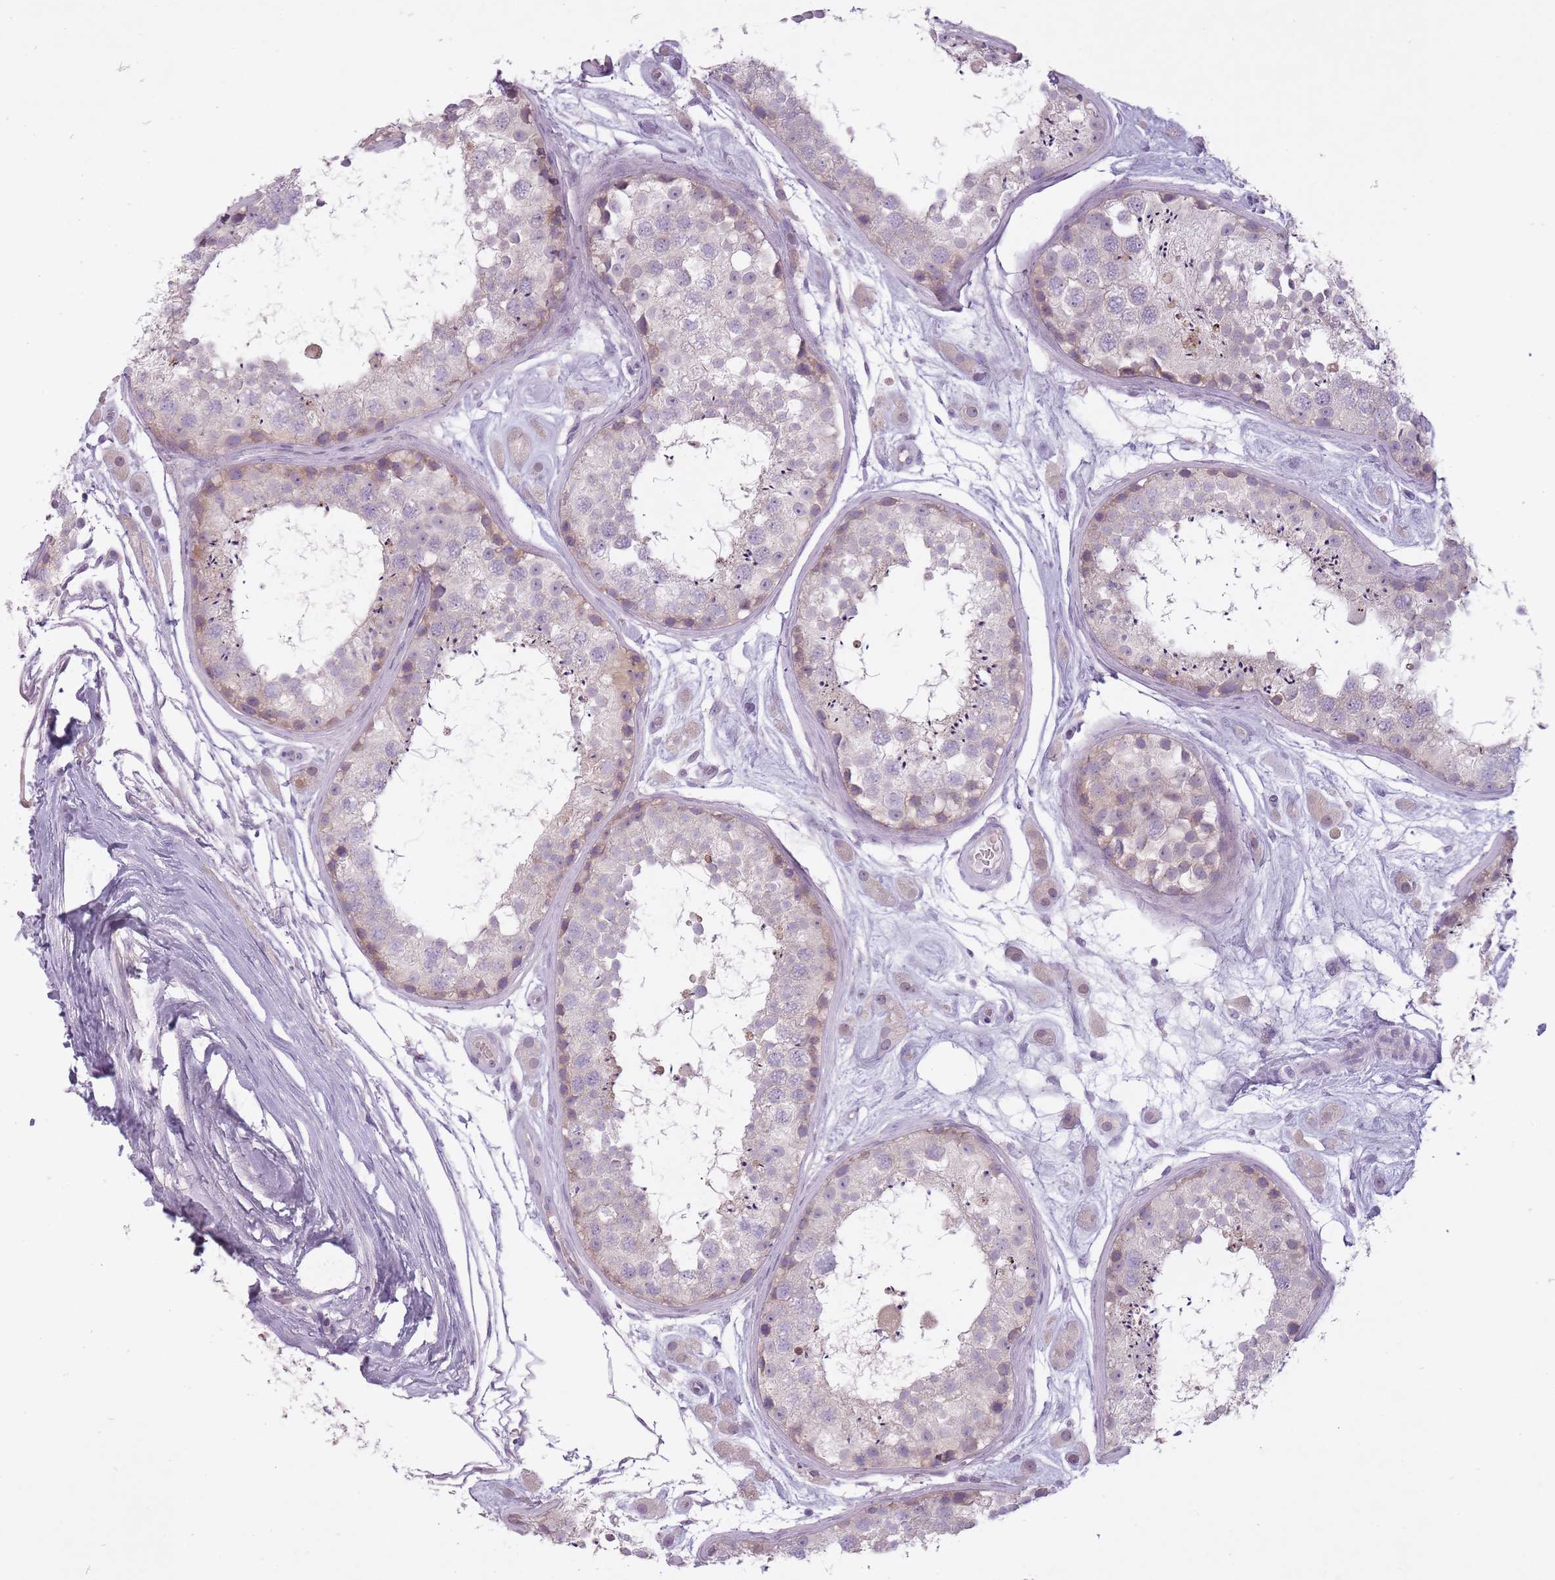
{"staining": {"intensity": "weak", "quantity": "<25%", "location": "cytoplasmic/membranous"}, "tissue": "testis", "cell_type": "Cells in seminiferous ducts", "image_type": "normal", "snomed": [{"axis": "morphology", "description": "Normal tissue, NOS"}, {"axis": "topography", "description": "Testis"}], "caption": "High power microscopy histopathology image of an immunohistochemistry histopathology image of benign testis, revealing no significant staining in cells in seminiferous ducts. (DAB immunohistochemistry, high magnification).", "gene": "FAM43B", "patient": {"sex": "male", "age": 25}}